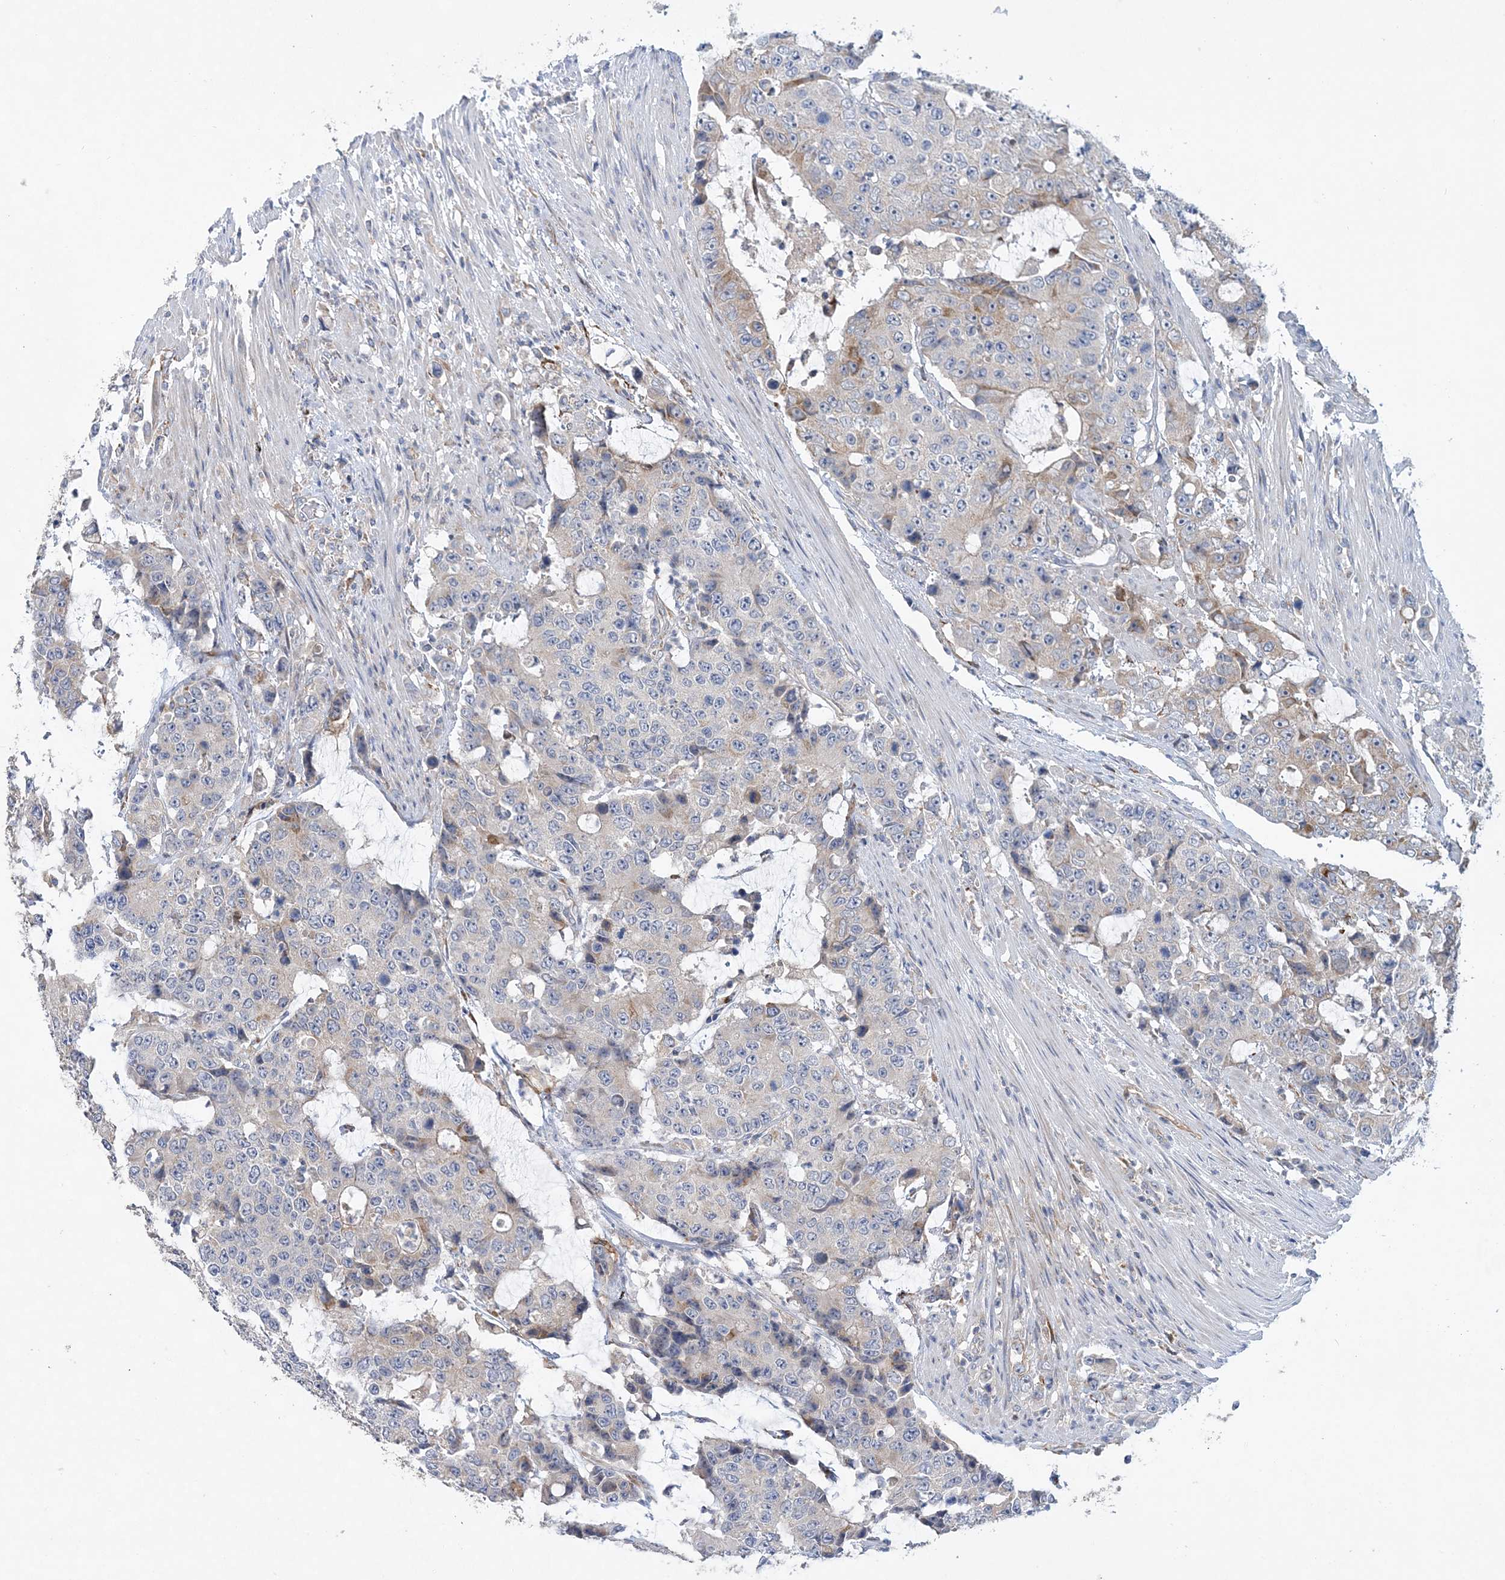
{"staining": {"intensity": "negative", "quantity": "none", "location": "none"}, "tissue": "colorectal cancer", "cell_type": "Tumor cells", "image_type": "cancer", "snomed": [{"axis": "morphology", "description": "Adenocarcinoma, NOS"}, {"axis": "topography", "description": "Colon"}], "caption": "Protein analysis of adenocarcinoma (colorectal) reveals no significant staining in tumor cells.", "gene": "TRAPPC13", "patient": {"sex": "female", "age": 86}}